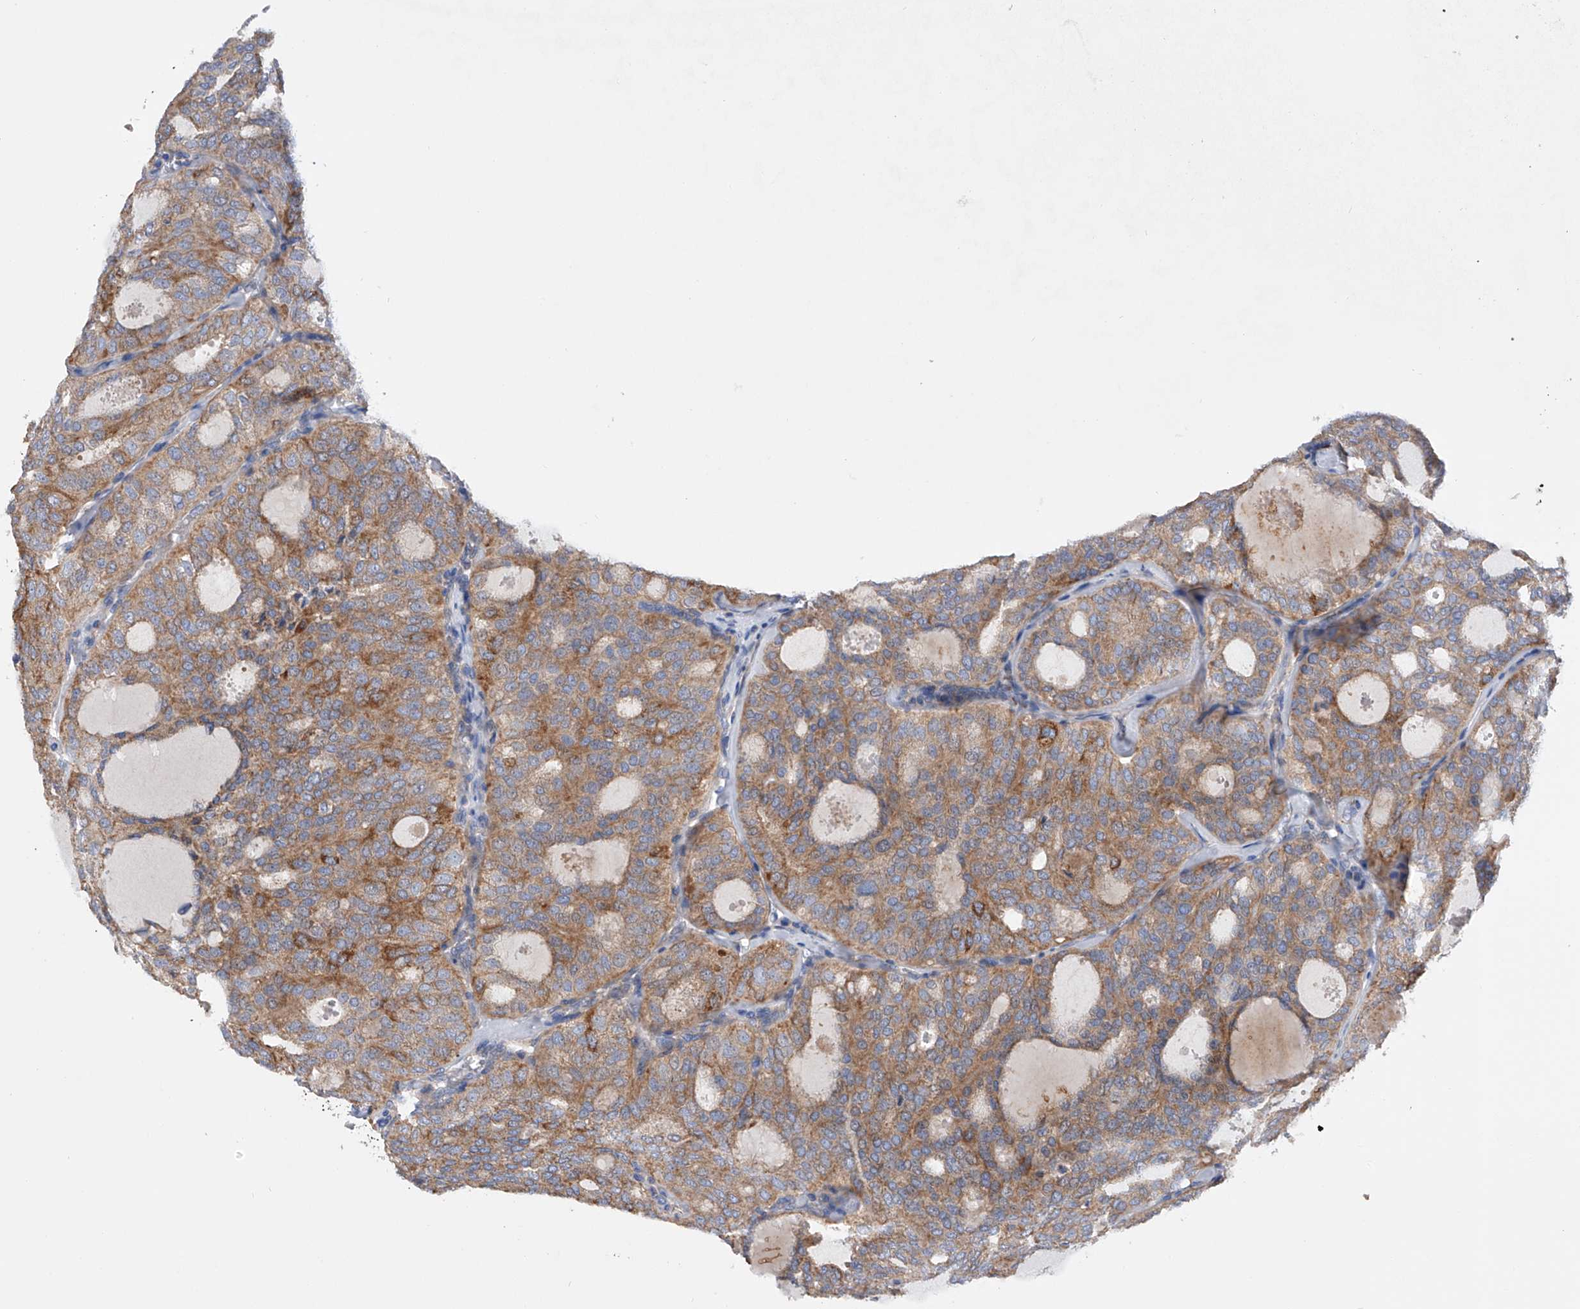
{"staining": {"intensity": "moderate", "quantity": ">75%", "location": "cytoplasmic/membranous"}, "tissue": "thyroid cancer", "cell_type": "Tumor cells", "image_type": "cancer", "snomed": [{"axis": "morphology", "description": "Follicular adenoma carcinoma, NOS"}, {"axis": "topography", "description": "Thyroid gland"}], "caption": "A medium amount of moderate cytoplasmic/membranous positivity is present in about >75% of tumor cells in follicular adenoma carcinoma (thyroid) tissue. The staining was performed using DAB (3,3'-diaminobenzidine), with brown indicating positive protein expression. Nuclei are stained blue with hematoxylin.", "gene": "MLYCD", "patient": {"sex": "male", "age": 75}}